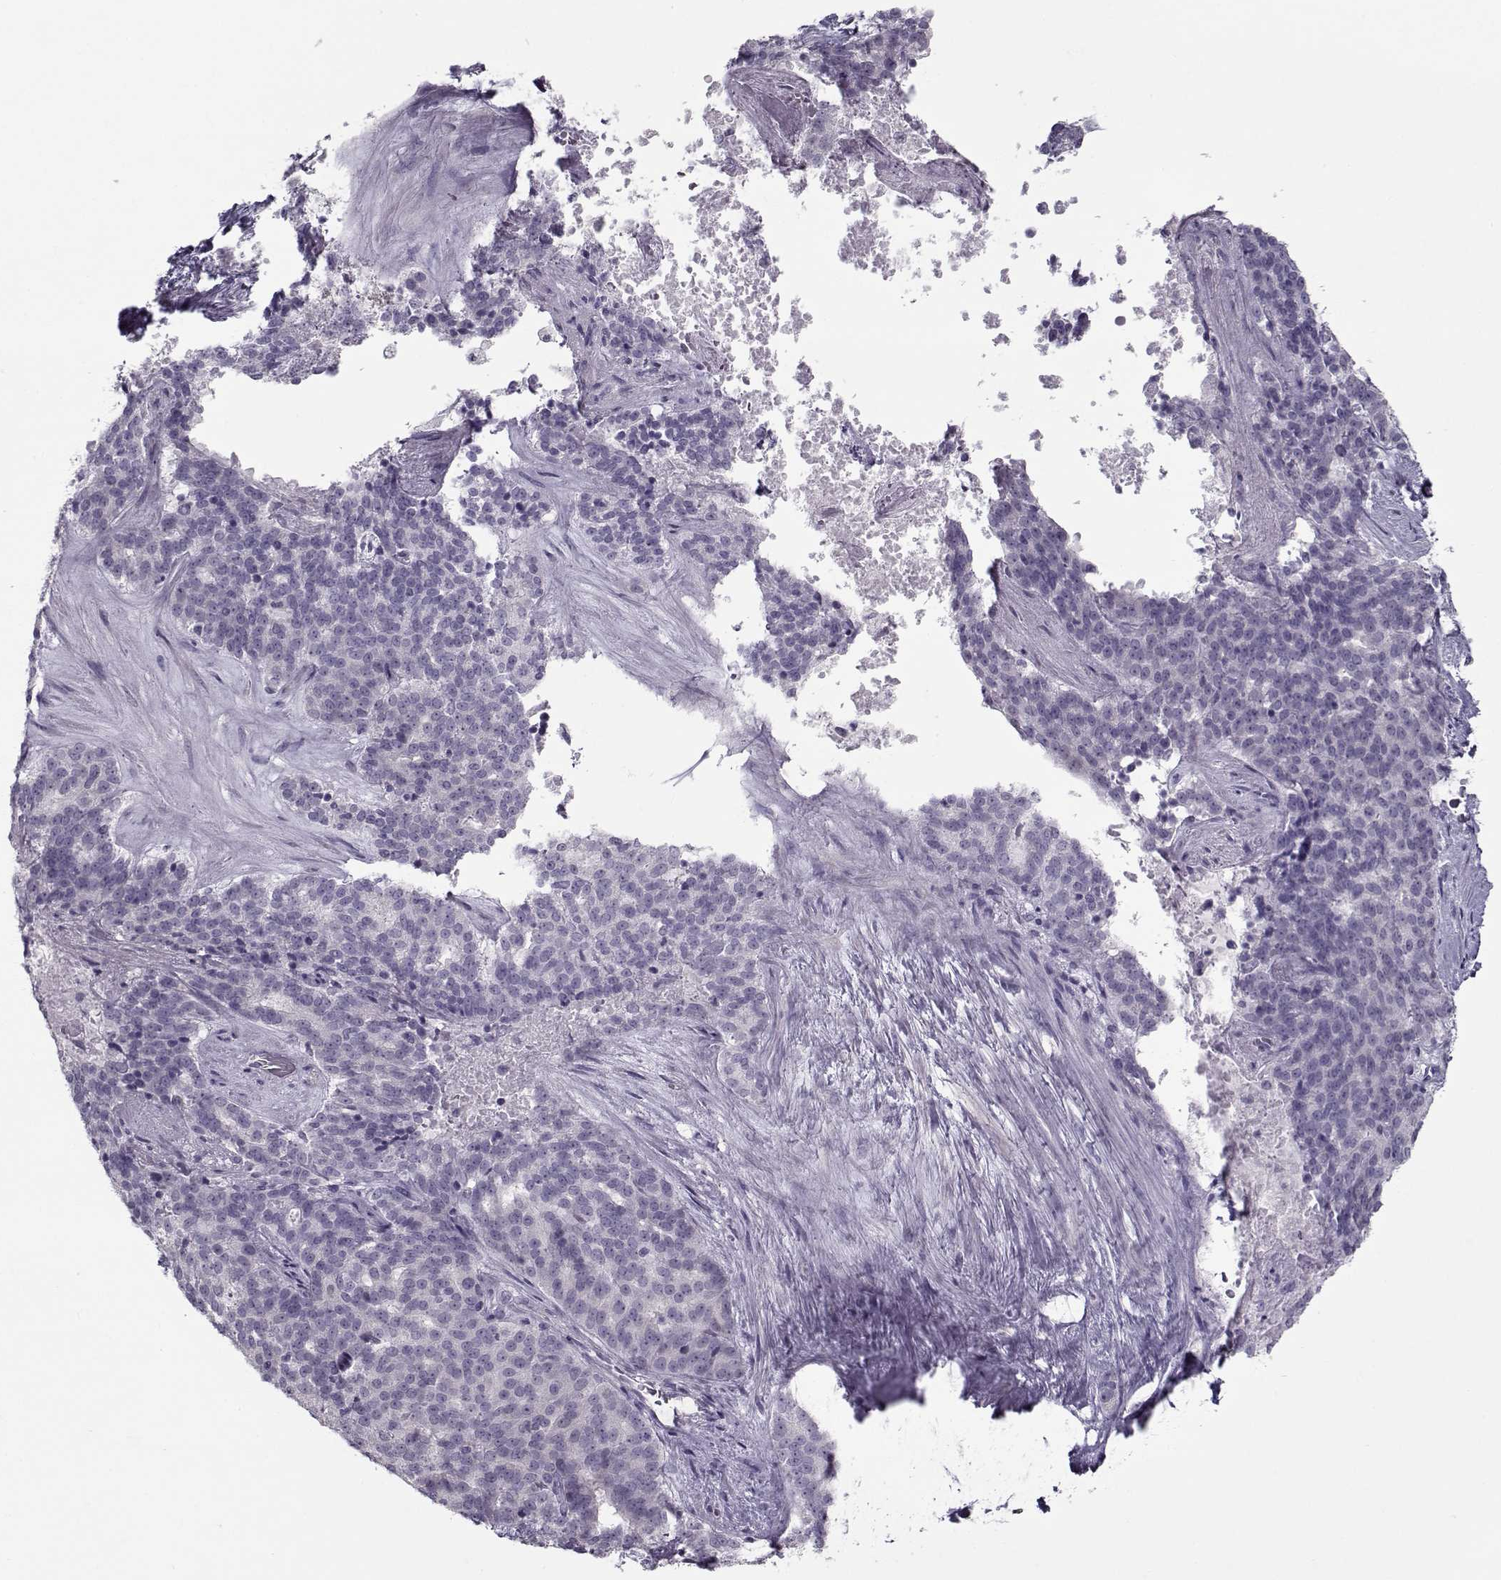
{"staining": {"intensity": "negative", "quantity": "none", "location": "none"}, "tissue": "liver cancer", "cell_type": "Tumor cells", "image_type": "cancer", "snomed": [{"axis": "morphology", "description": "Cholangiocarcinoma"}, {"axis": "topography", "description": "Liver"}], "caption": "Tumor cells show no significant protein expression in liver cholangiocarcinoma. Brightfield microscopy of IHC stained with DAB (3,3'-diaminobenzidine) (brown) and hematoxylin (blue), captured at high magnification.", "gene": "CIBAR1", "patient": {"sex": "female", "age": 47}}